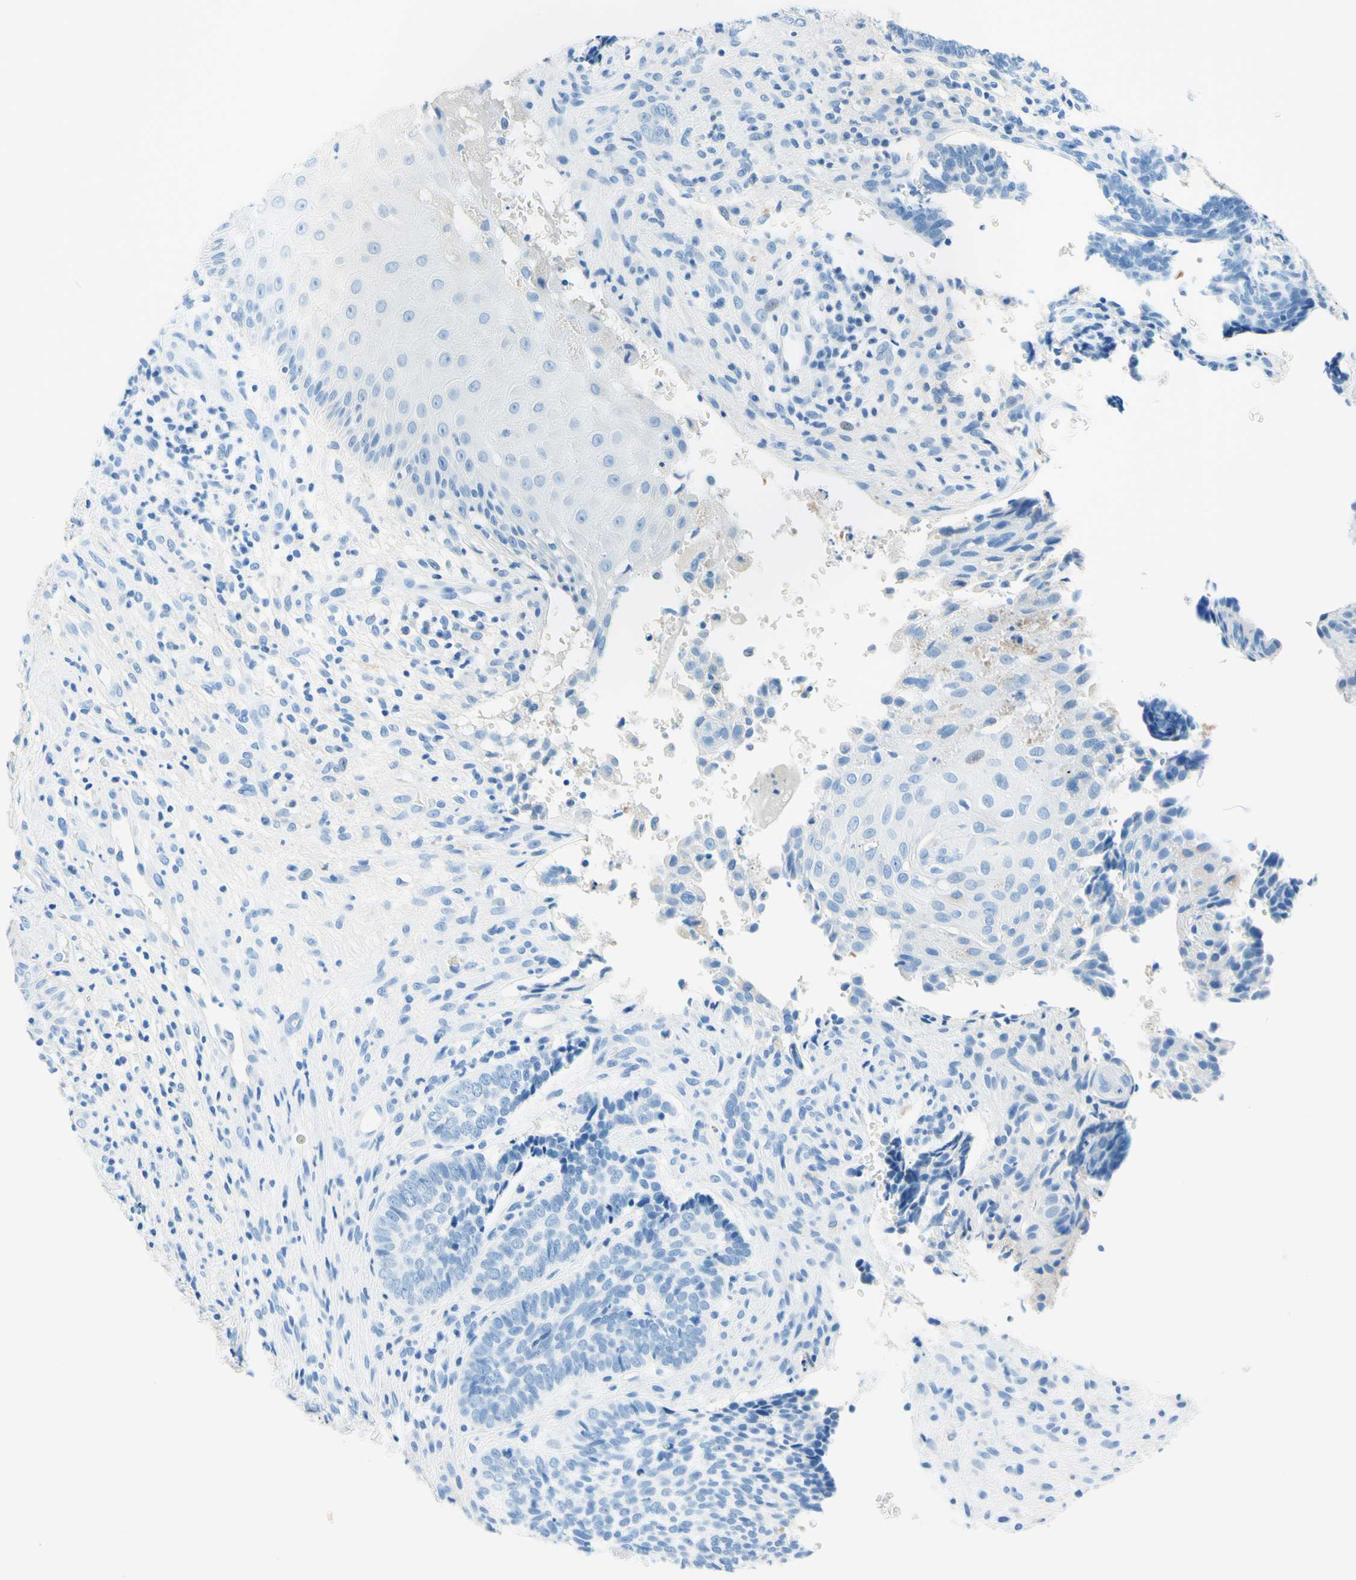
{"staining": {"intensity": "negative", "quantity": "none", "location": "none"}, "tissue": "skin cancer", "cell_type": "Tumor cells", "image_type": "cancer", "snomed": [{"axis": "morphology", "description": "Basal cell carcinoma"}, {"axis": "topography", "description": "Skin"}], "caption": "Tumor cells are negative for brown protein staining in skin cancer.", "gene": "MFAP5", "patient": {"sex": "male", "age": 84}}